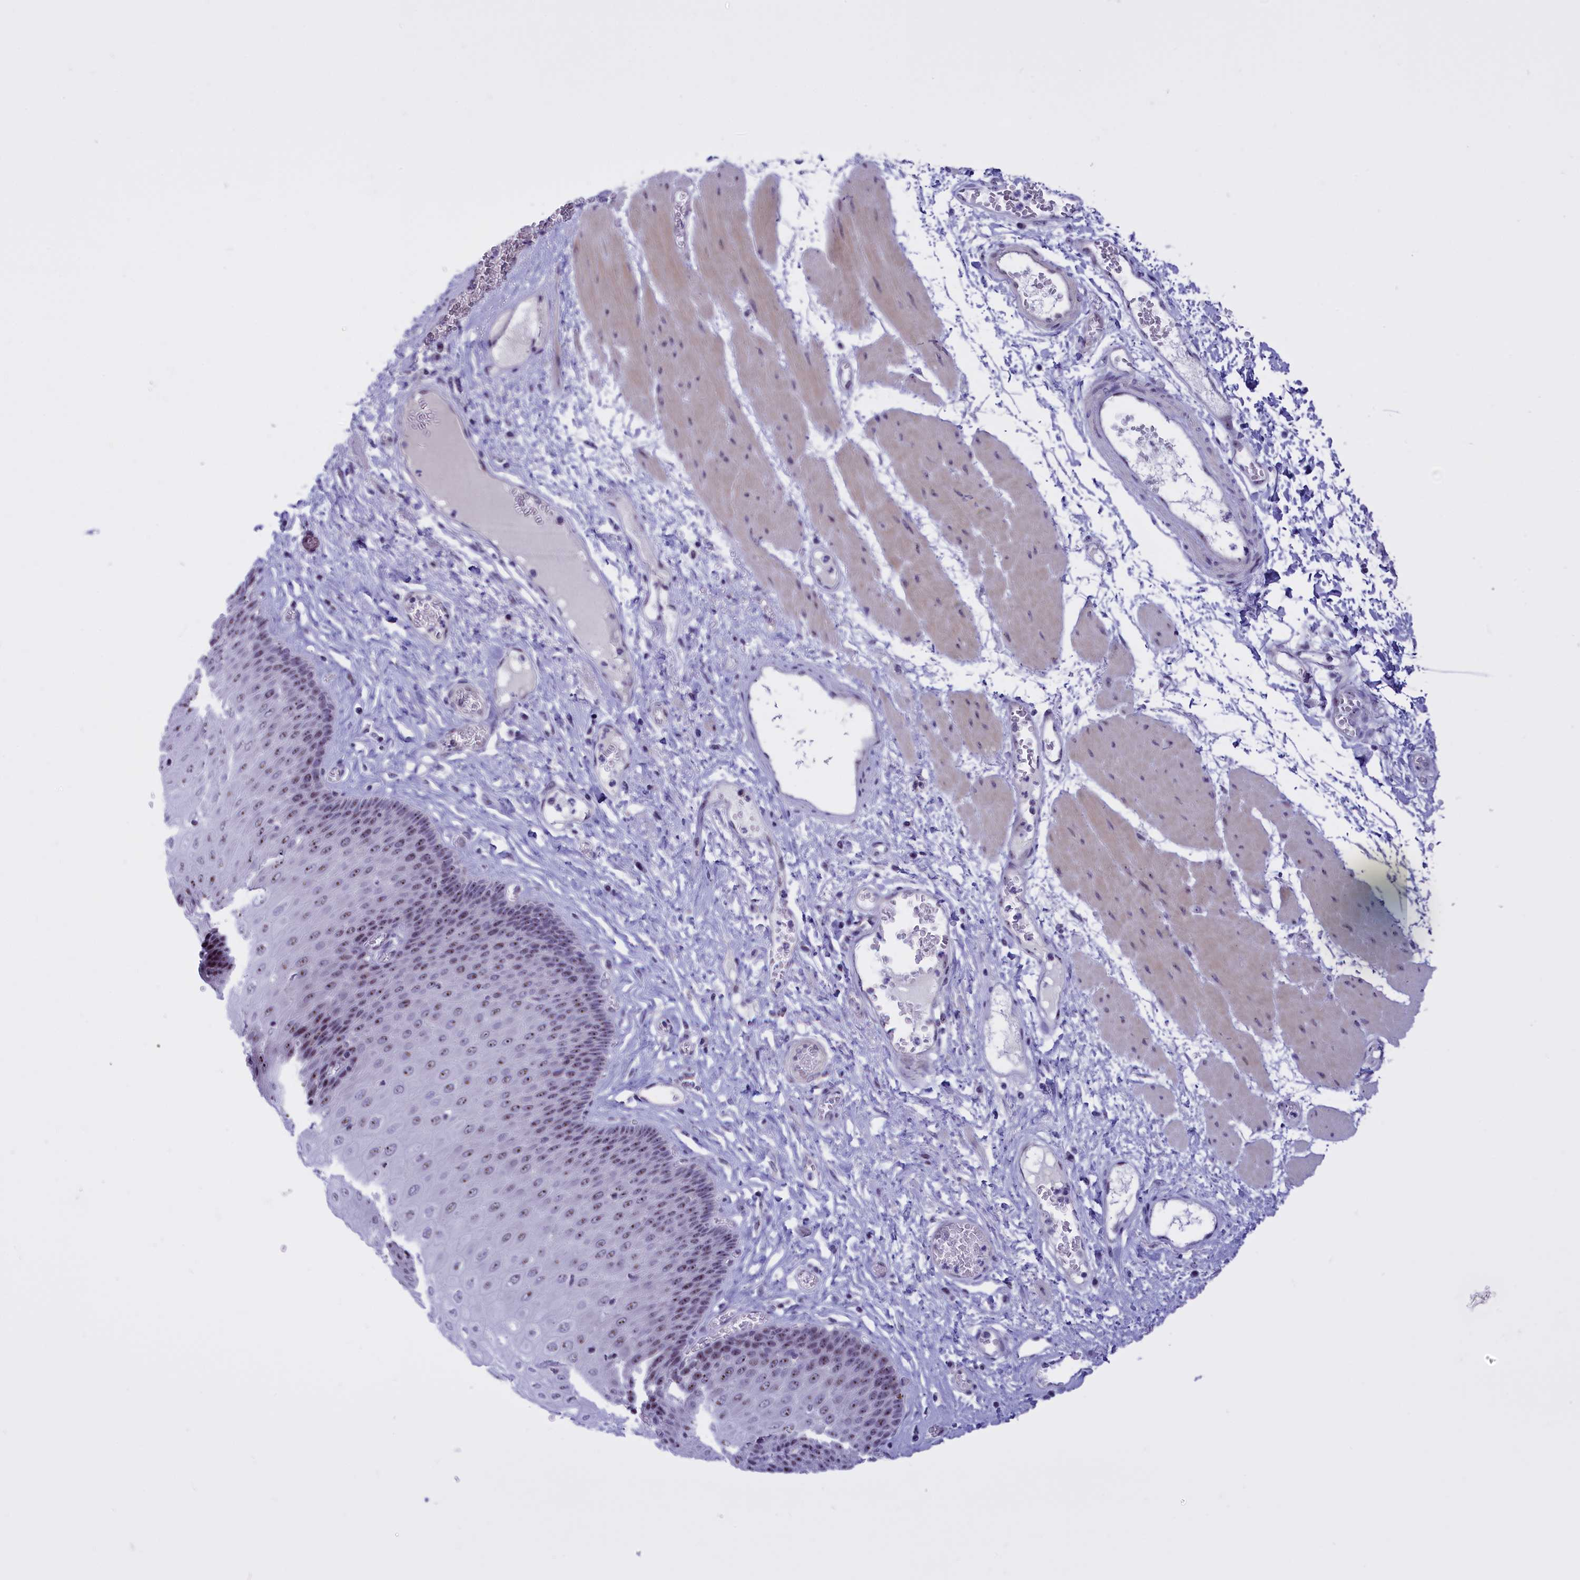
{"staining": {"intensity": "moderate", "quantity": ">75%", "location": "nuclear"}, "tissue": "esophagus", "cell_type": "Squamous epithelial cells", "image_type": "normal", "snomed": [{"axis": "morphology", "description": "Normal tissue, NOS"}, {"axis": "topography", "description": "Esophagus"}], "caption": "Moderate nuclear positivity for a protein is seen in about >75% of squamous epithelial cells of benign esophagus using IHC.", "gene": "TBL3", "patient": {"sex": "male", "age": 60}}